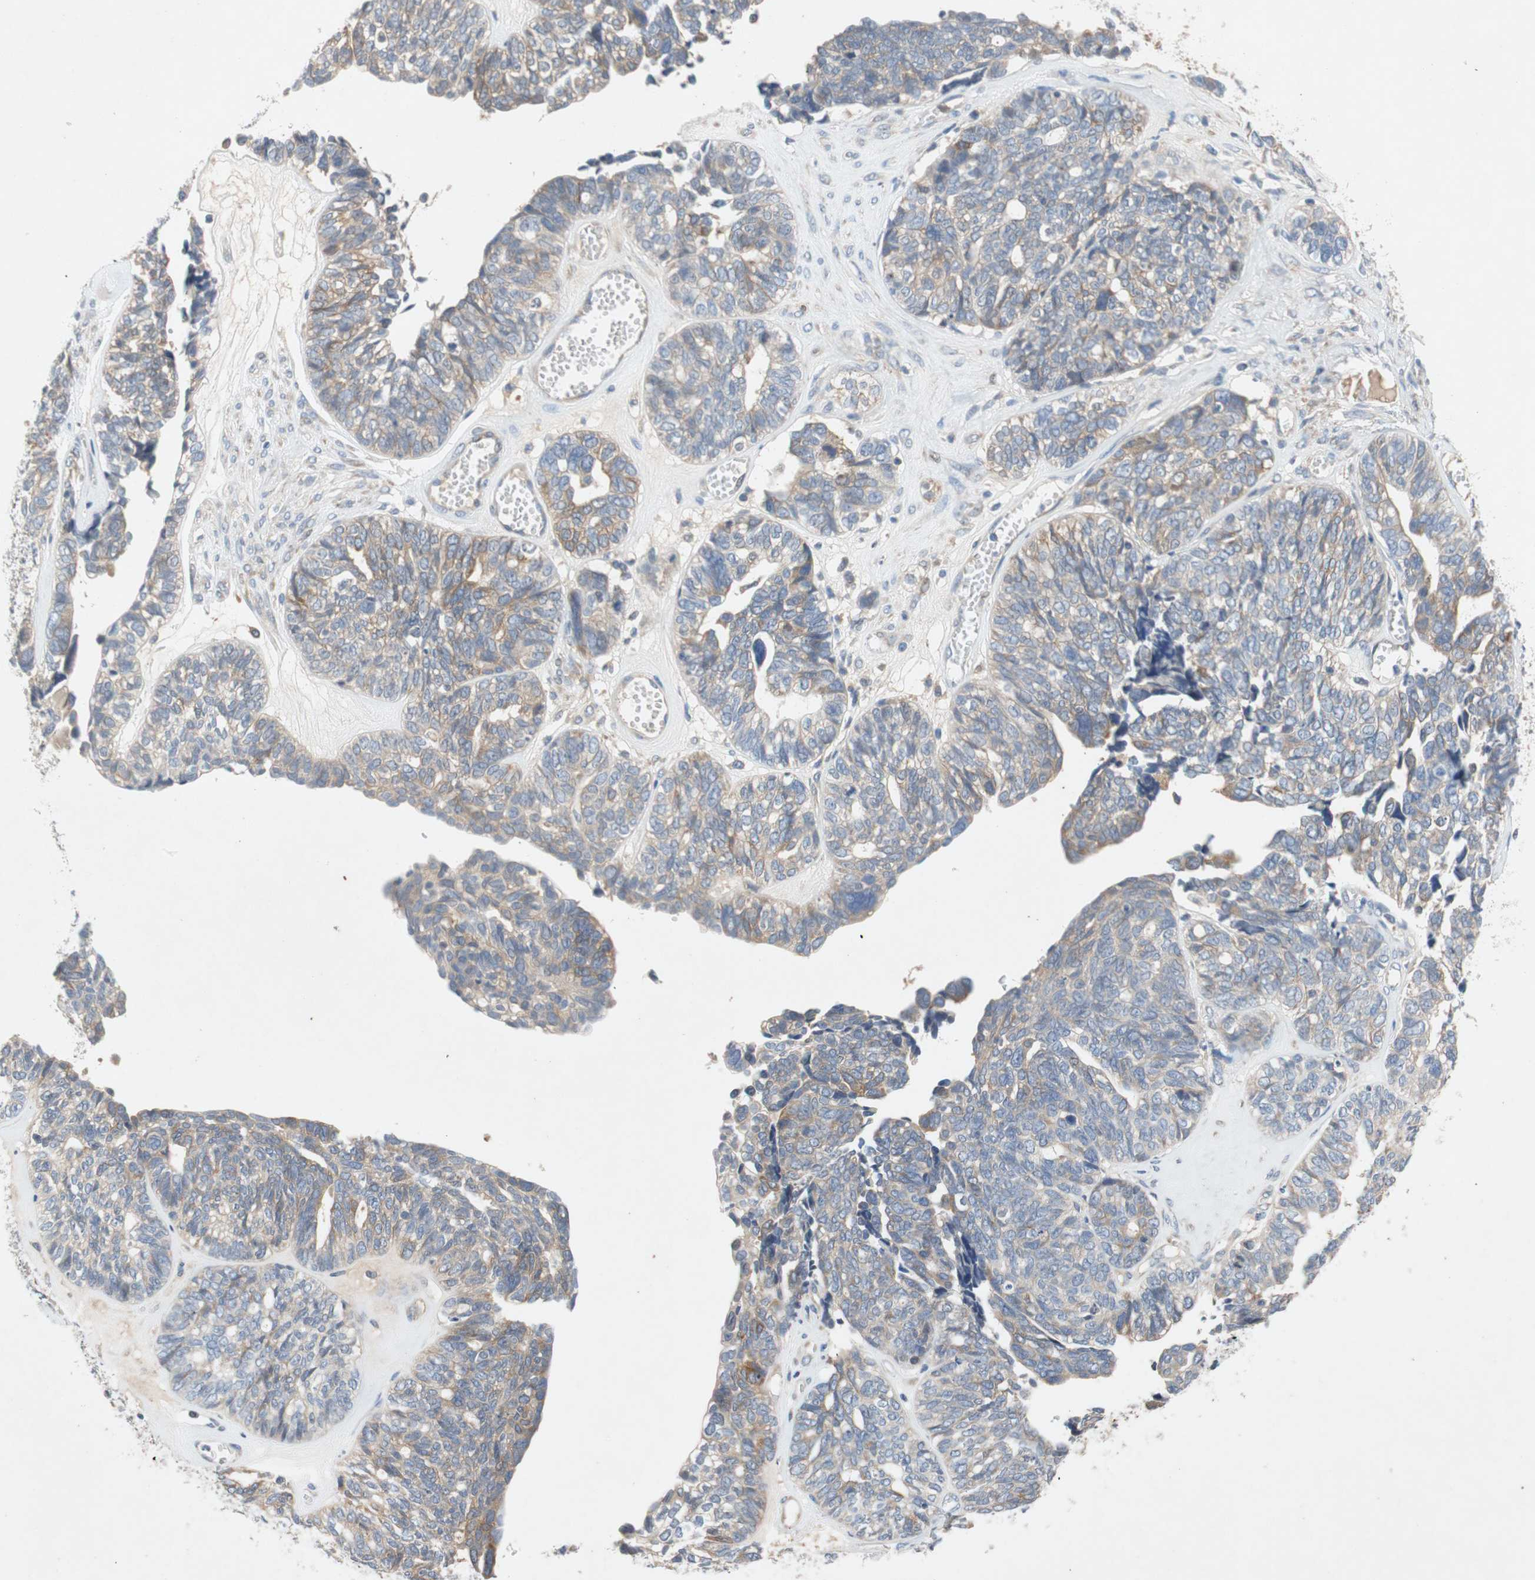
{"staining": {"intensity": "weak", "quantity": "<25%", "location": "cytoplasmic/membranous"}, "tissue": "ovarian cancer", "cell_type": "Tumor cells", "image_type": "cancer", "snomed": [{"axis": "morphology", "description": "Cystadenocarcinoma, serous, NOS"}, {"axis": "topography", "description": "Ovary"}], "caption": "An immunohistochemistry image of serous cystadenocarcinoma (ovarian) is shown. There is no staining in tumor cells of serous cystadenocarcinoma (ovarian). (IHC, brightfield microscopy, high magnification).", "gene": "RELB", "patient": {"sex": "female", "age": 79}}